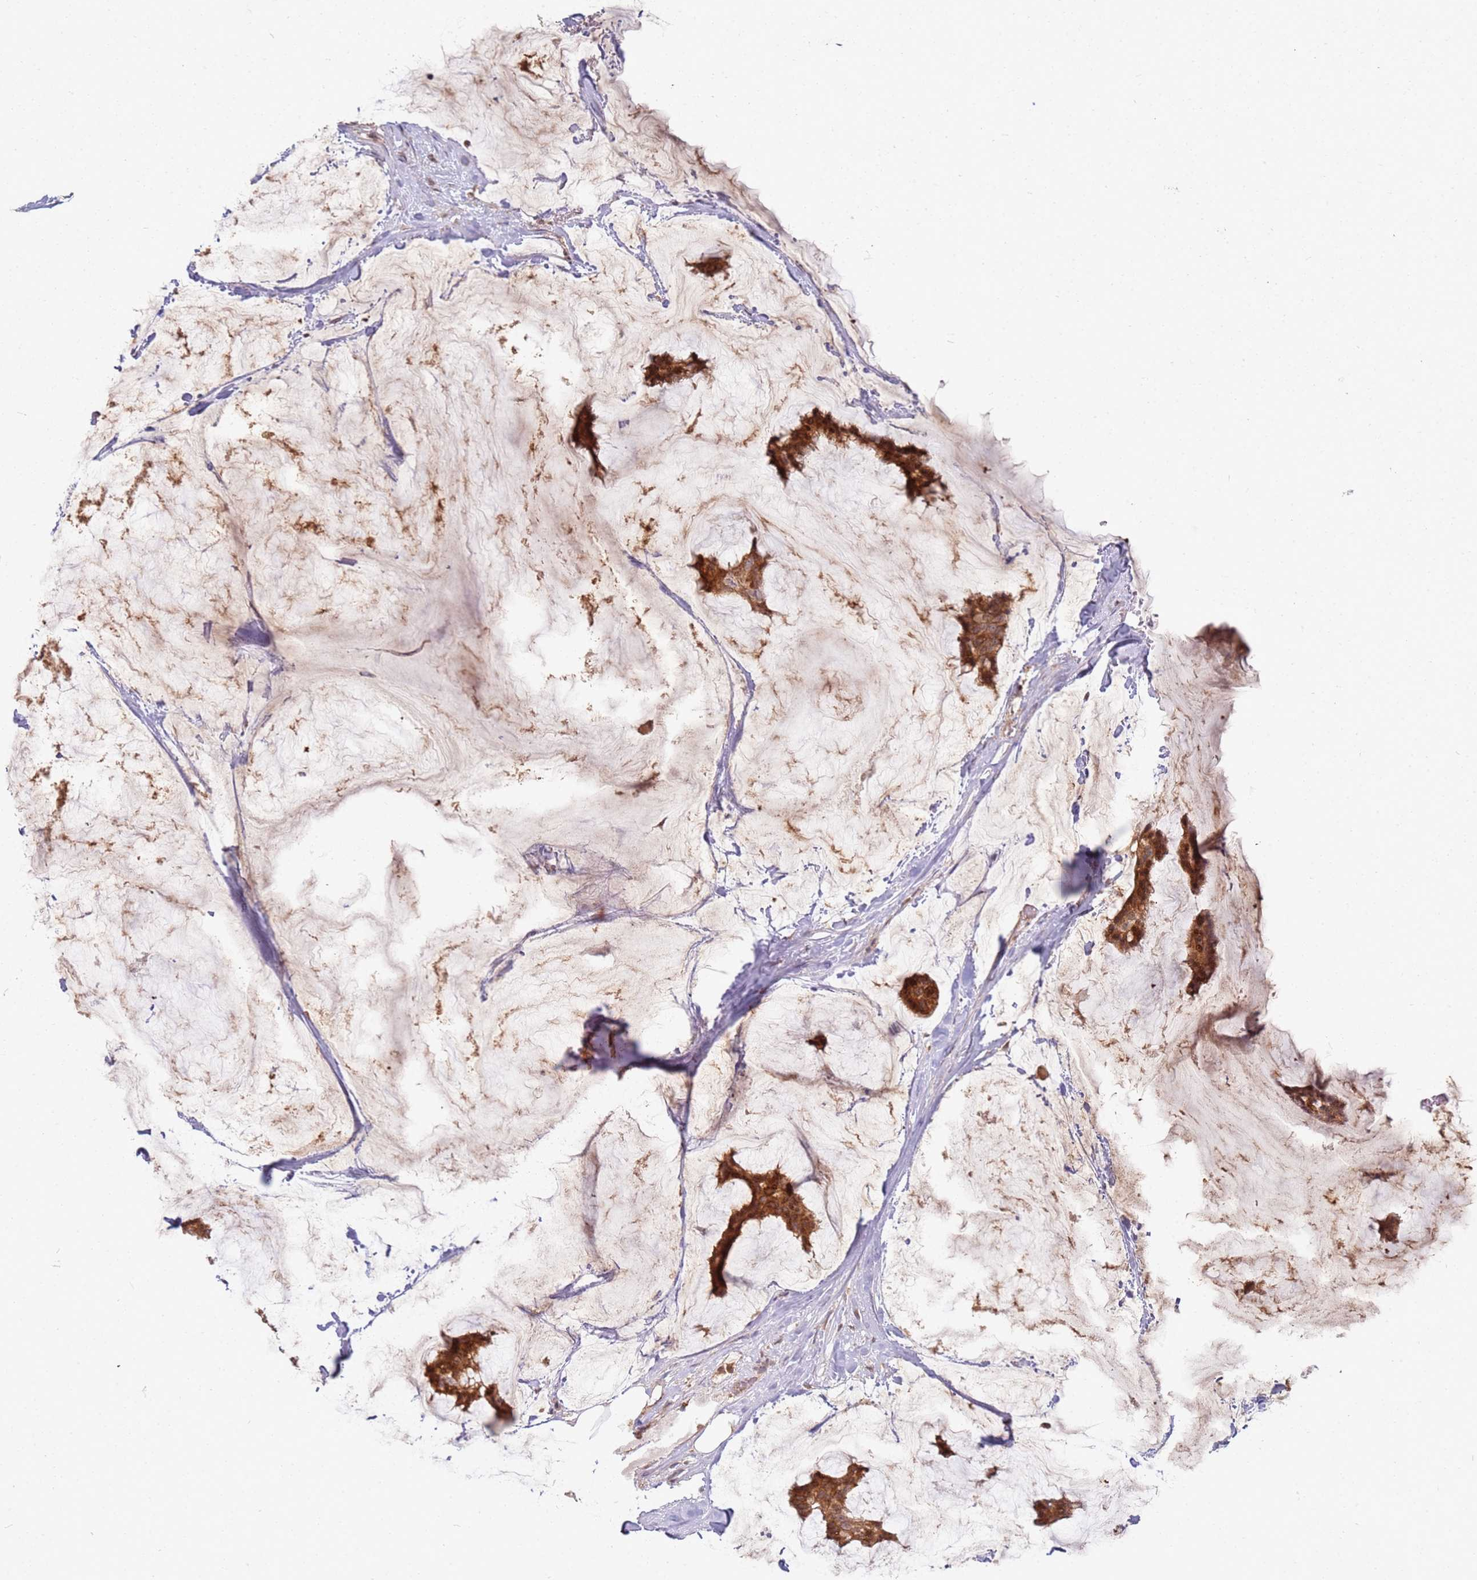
{"staining": {"intensity": "moderate", "quantity": ">75%", "location": "cytoplasmic/membranous"}, "tissue": "breast cancer", "cell_type": "Tumor cells", "image_type": "cancer", "snomed": [{"axis": "morphology", "description": "Duct carcinoma"}, {"axis": "topography", "description": "Breast"}], "caption": "Tumor cells display moderate cytoplasmic/membranous staining in about >75% of cells in breast cancer (invasive ductal carcinoma).", "gene": "MPEG1", "patient": {"sex": "female", "age": 93}}